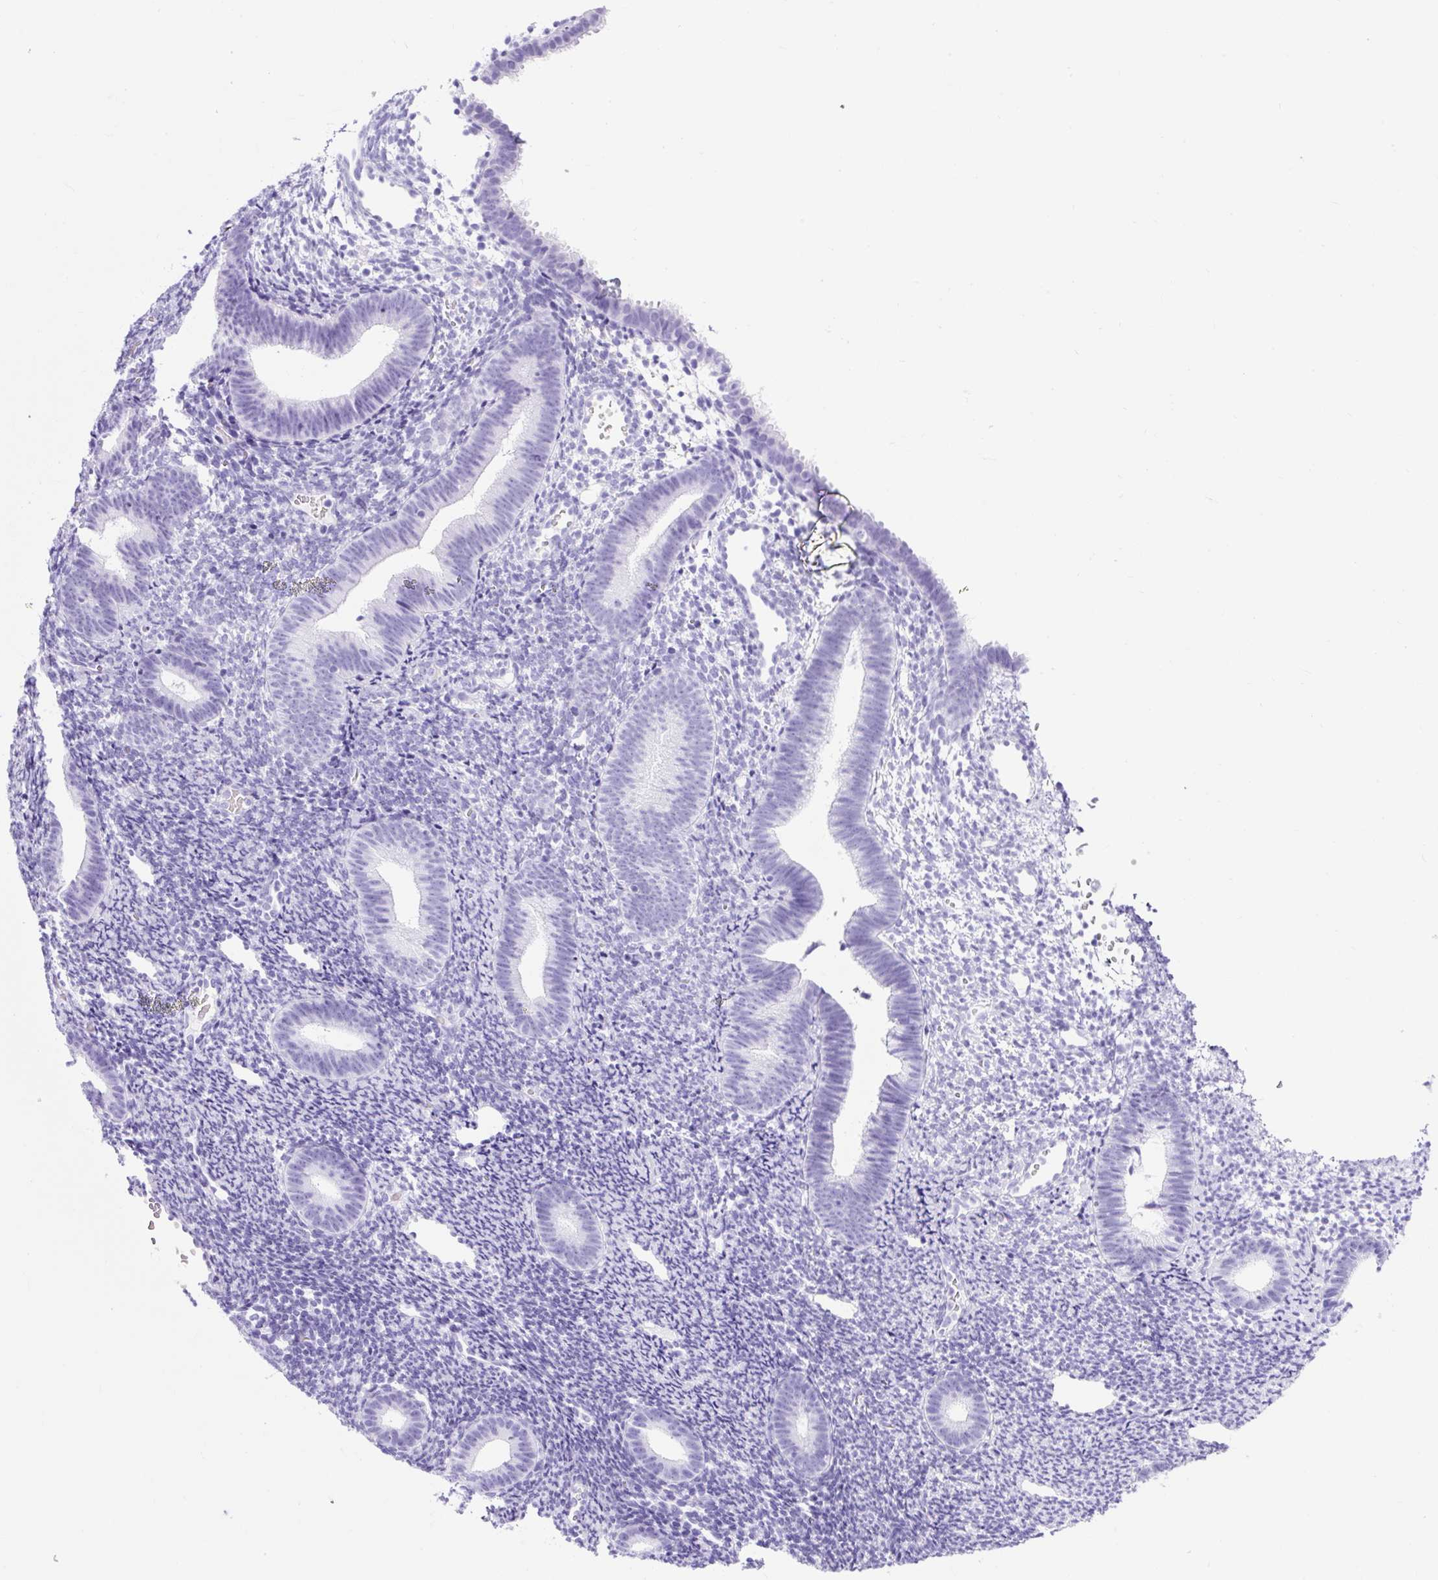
{"staining": {"intensity": "negative", "quantity": "none", "location": "none"}, "tissue": "endometrium", "cell_type": "Cells in endometrial stroma", "image_type": "normal", "snomed": [{"axis": "morphology", "description": "Normal tissue, NOS"}, {"axis": "topography", "description": "Endometrium"}], "caption": "Immunohistochemical staining of unremarkable human endometrium displays no significant expression in cells in endometrial stroma. (DAB (3,3'-diaminobenzidine) immunohistochemistry (IHC) visualized using brightfield microscopy, high magnification).", "gene": "CEL", "patient": {"sex": "female", "age": 39}}